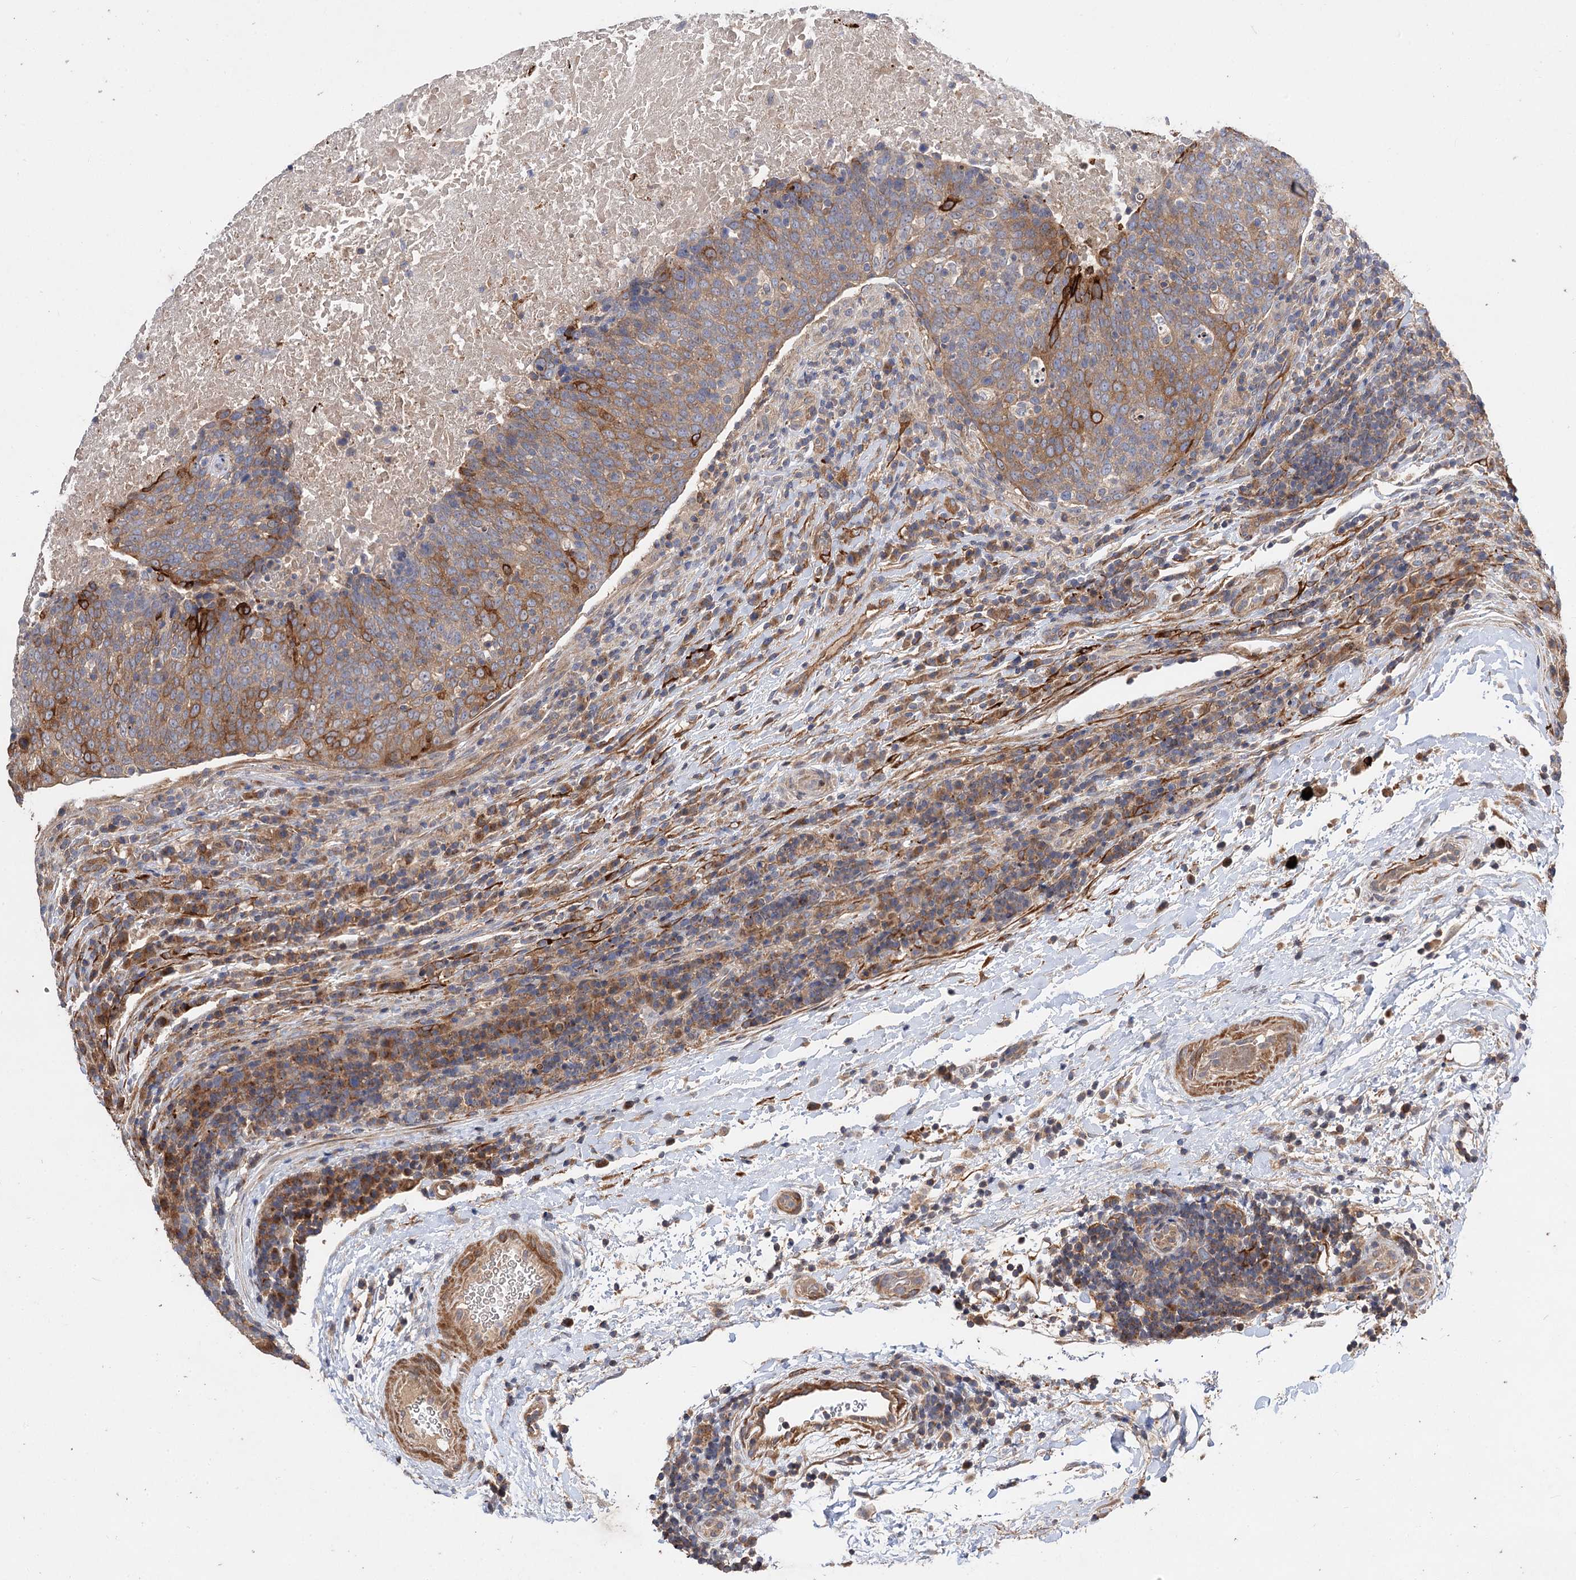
{"staining": {"intensity": "strong", "quantity": "<25%", "location": "cytoplasmic/membranous"}, "tissue": "head and neck cancer", "cell_type": "Tumor cells", "image_type": "cancer", "snomed": [{"axis": "morphology", "description": "Squamous cell carcinoma, NOS"}, {"axis": "morphology", "description": "Squamous cell carcinoma, metastatic, NOS"}, {"axis": "topography", "description": "Lymph node"}, {"axis": "topography", "description": "Head-Neck"}], "caption": "Squamous cell carcinoma (head and neck) stained for a protein exhibits strong cytoplasmic/membranous positivity in tumor cells.", "gene": "FBXW8", "patient": {"sex": "male", "age": 62}}